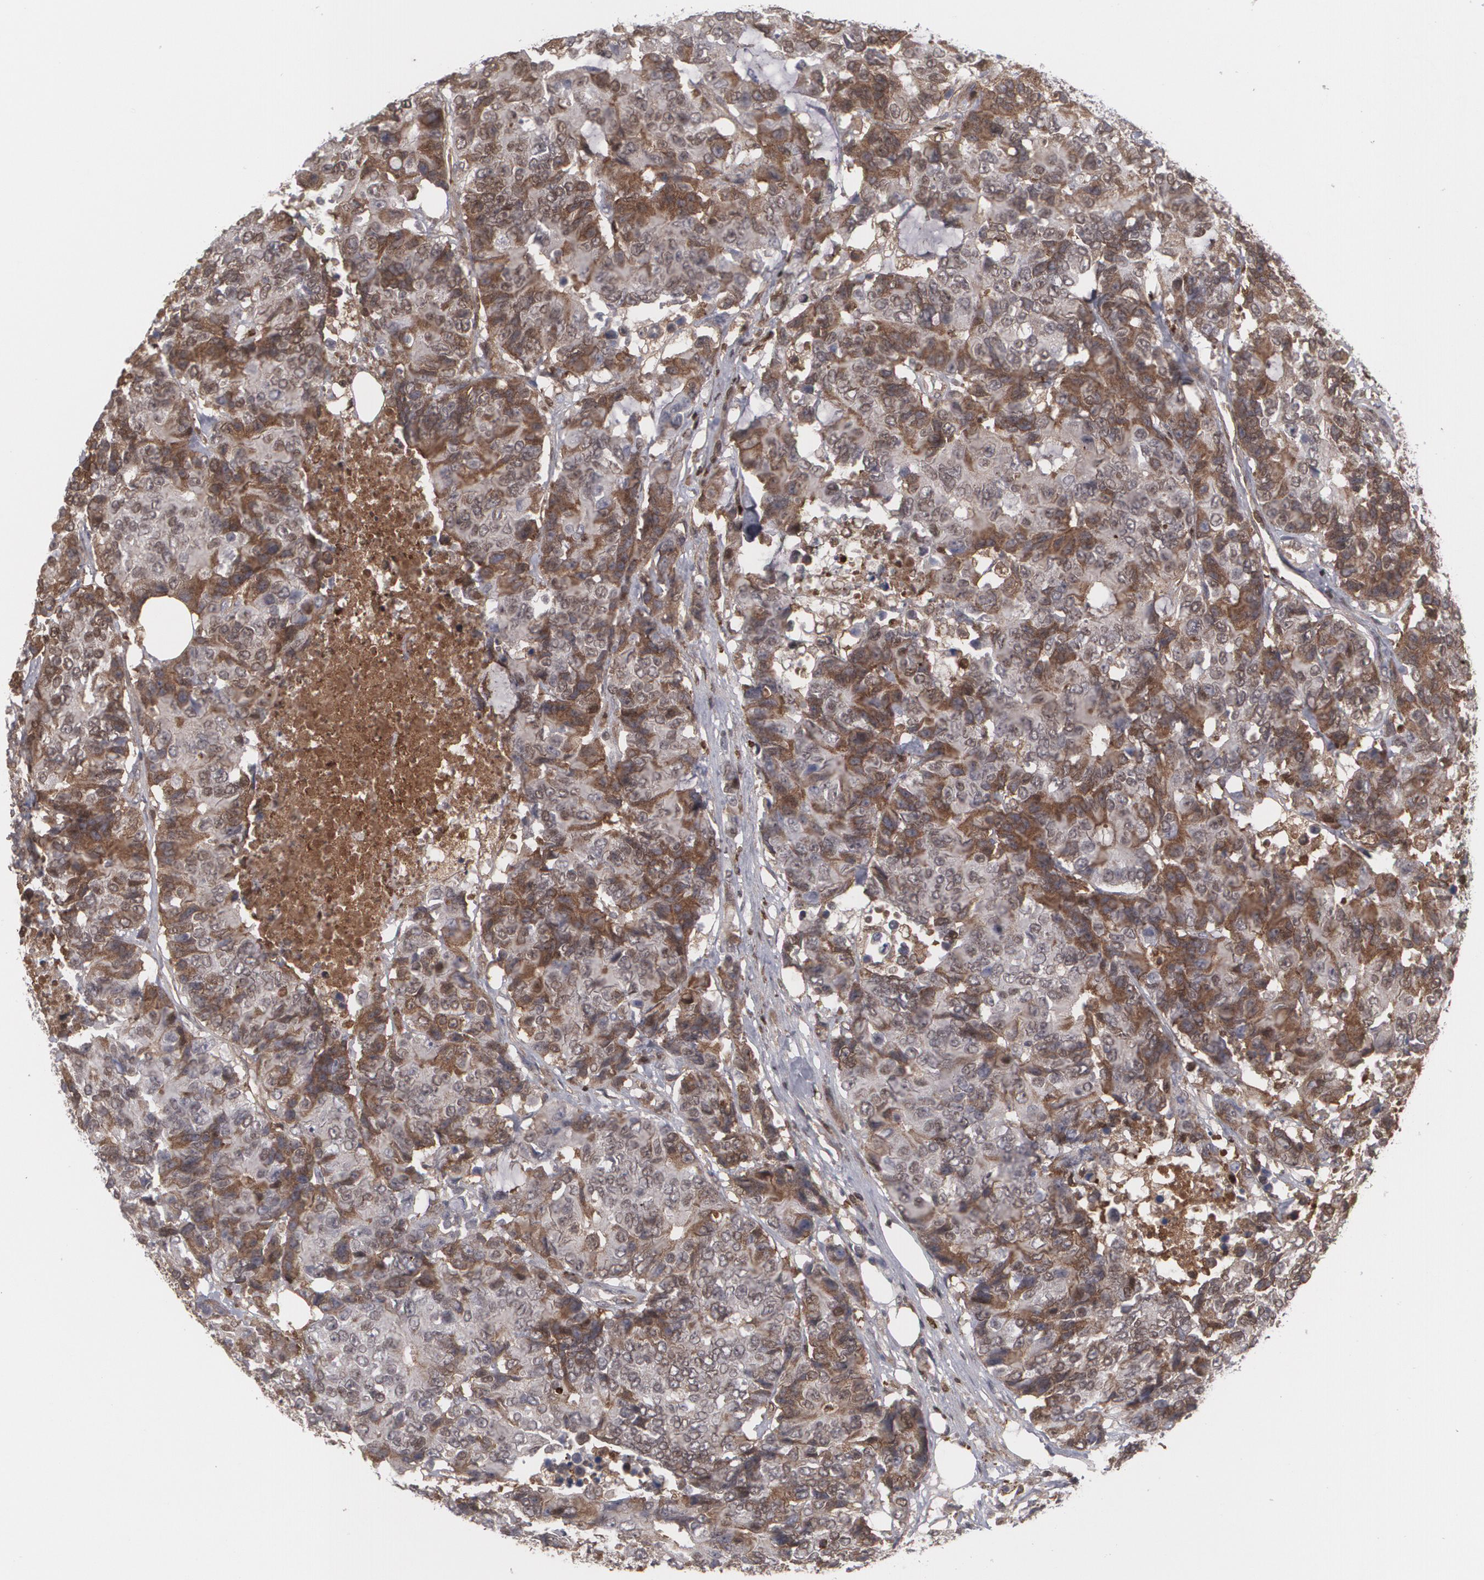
{"staining": {"intensity": "moderate", "quantity": "25%-75%", "location": "cytoplasmic/membranous"}, "tissue": "colorectal cancer", "cell_type": "Tumor cells", "image_type": "cancer", "snomed": [{"axis": "morphology", "description": "Adenocarcinoma, NOS"}, {"axis": "topography", "description": "Colon"}], "caption": "This is a micrograph of immunohistochemistry staining of colorectal cancer, which shows moderate expression in the cytoplasmic/membranous of tumor cells.", "gene": "LRG1", "patient": {"sex": "female", "age": 86}}